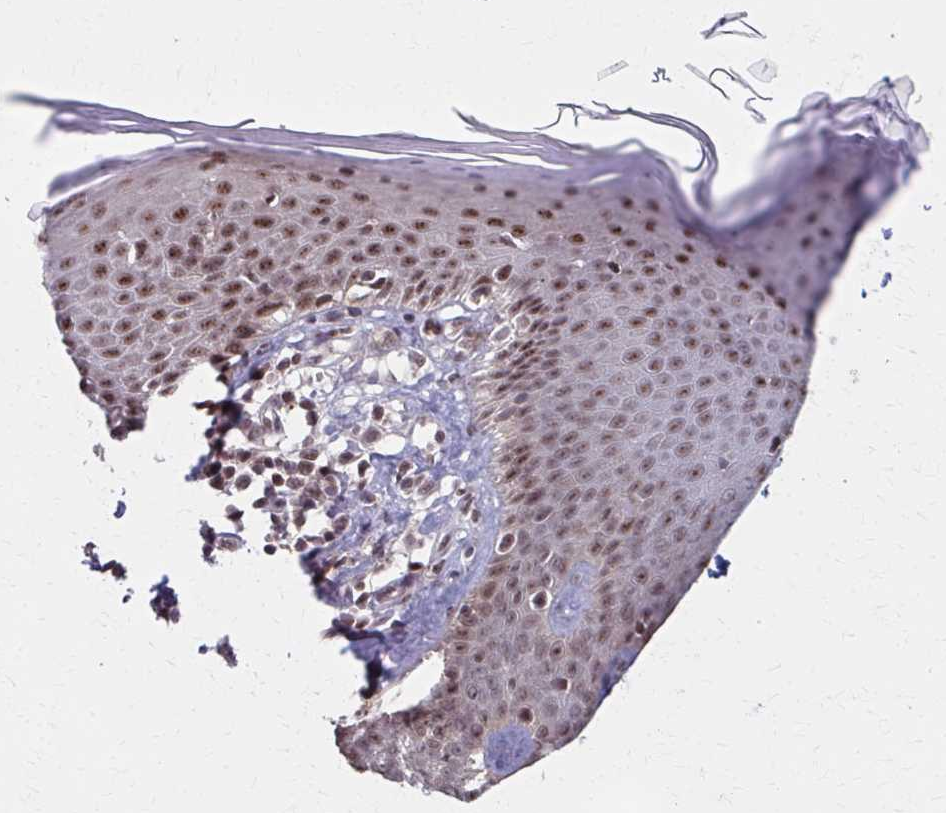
{"staining": {"intensity": "moderate", "quantity": "25%-75%", "location": "nuclear"}, "tissue": "skin", "cell_type": "Fibroblasts", "image_type": "normal", "snomed": [{"axis": "morphology", "description": "Normal tissue, NOS"}, {"axis": "topography", "description": "Skin"}, {"axis": "topography", "description": "Peripheral nerve tissue"}], "caption": "Fibroblasts display medium levels of moderate nuclear positivity in approximately 25%-75% of cells in unremarkable skin. (DAB (3,3'-diaminobenzidine) IHC, brown staining for protein, blue staining for nuclei).", "gene": "SETBP1", "patient": {"sex": "female", "age": 45}}